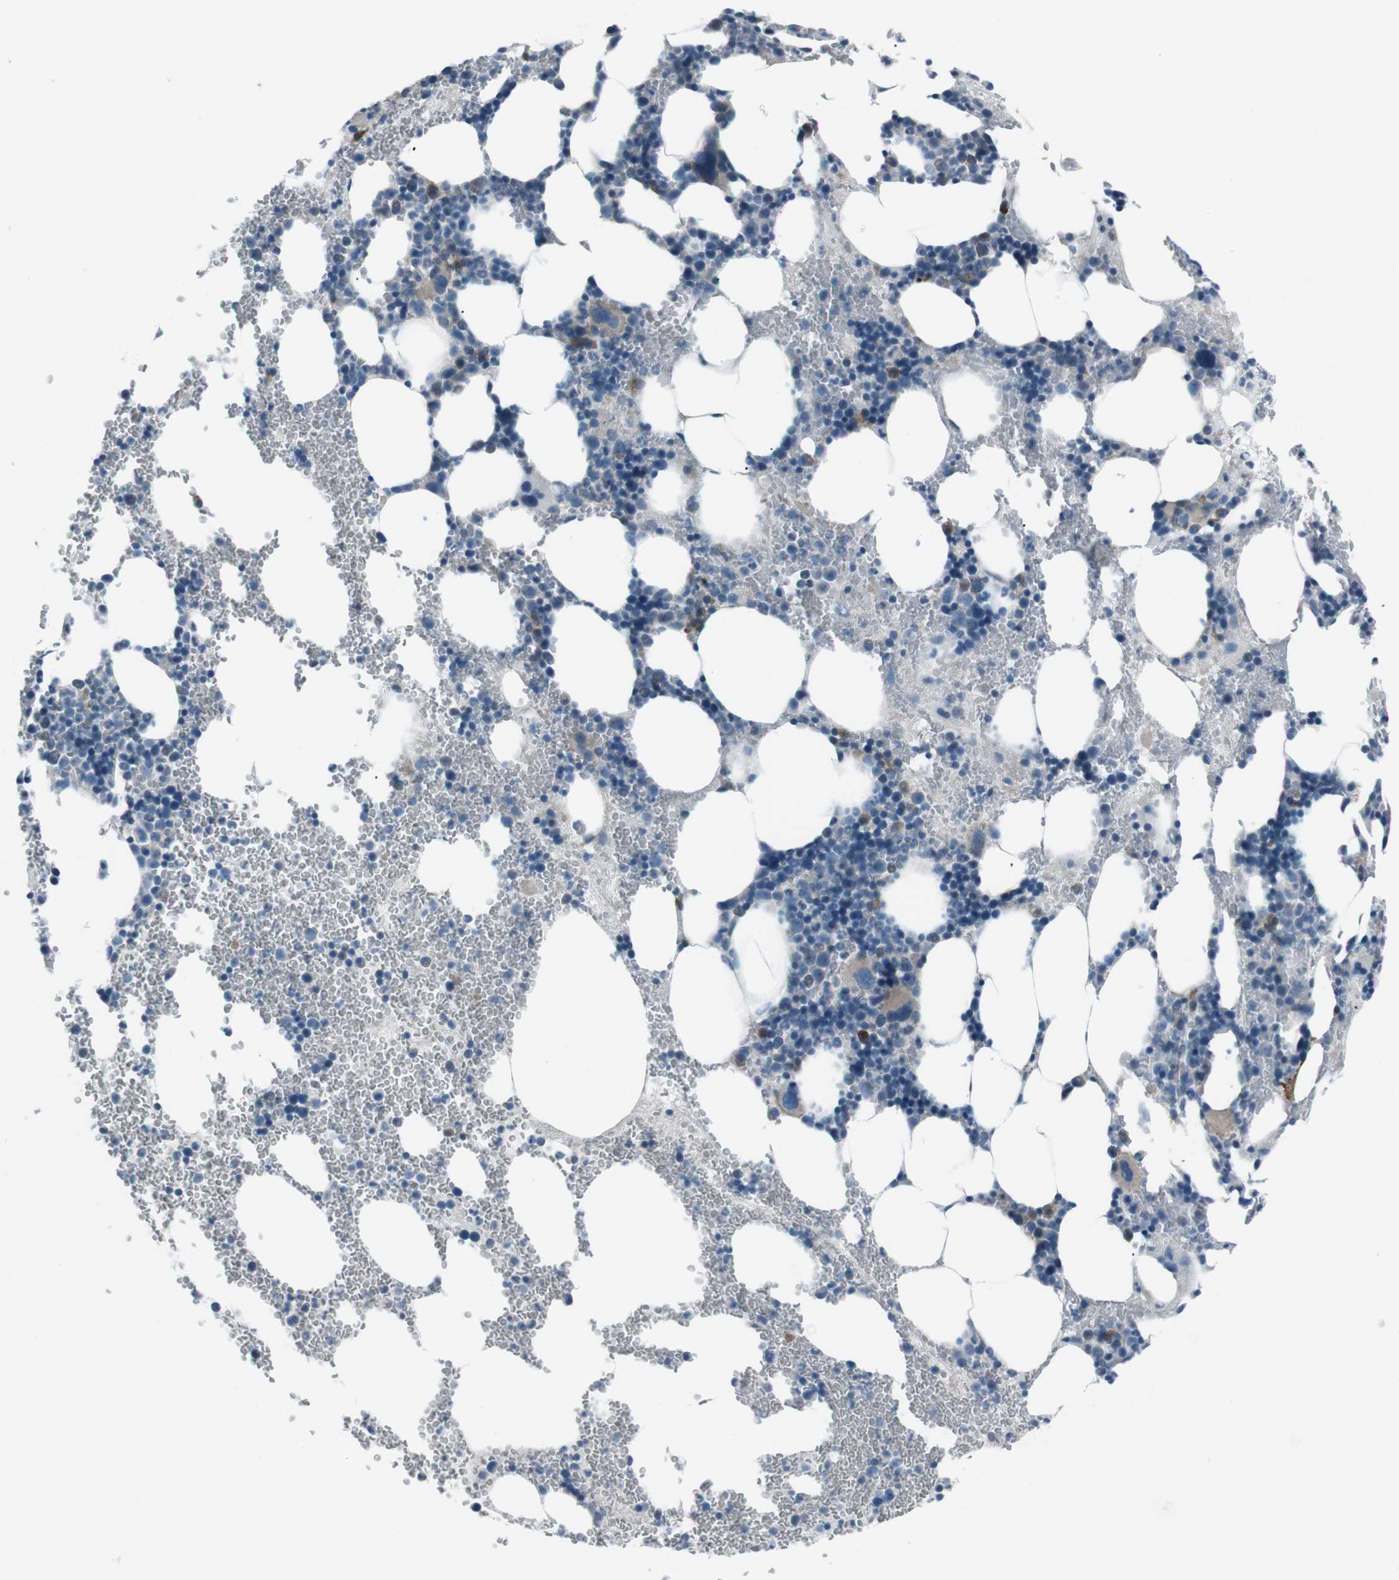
{"staining": {"intensity": "moderate", "quantity": "<25%", "location": "cytoplasmic/membranous"}, "tissue": "bone marrow", "cell_type": "Hematopoietic cells", "image_type": "normal", "snomed": [{"axis": "morphology", "description": "Normal tissue, NOS"}, {"axis": "morphology", "description": "Inflammation, NOS"}, {"axis": "topography", "description": "Bone marrow"}], "caption": "Bone marrow stained with DAB (3,3'-diaminobenzidine) immunohistochemistry (IHC) exhibits low levels of moderate cytoplasmic/membranous expression in approximately <25% of hematopoietic cells.", "gene": "PDLIM5", "patient": {"sex": "female", "age": 76}}